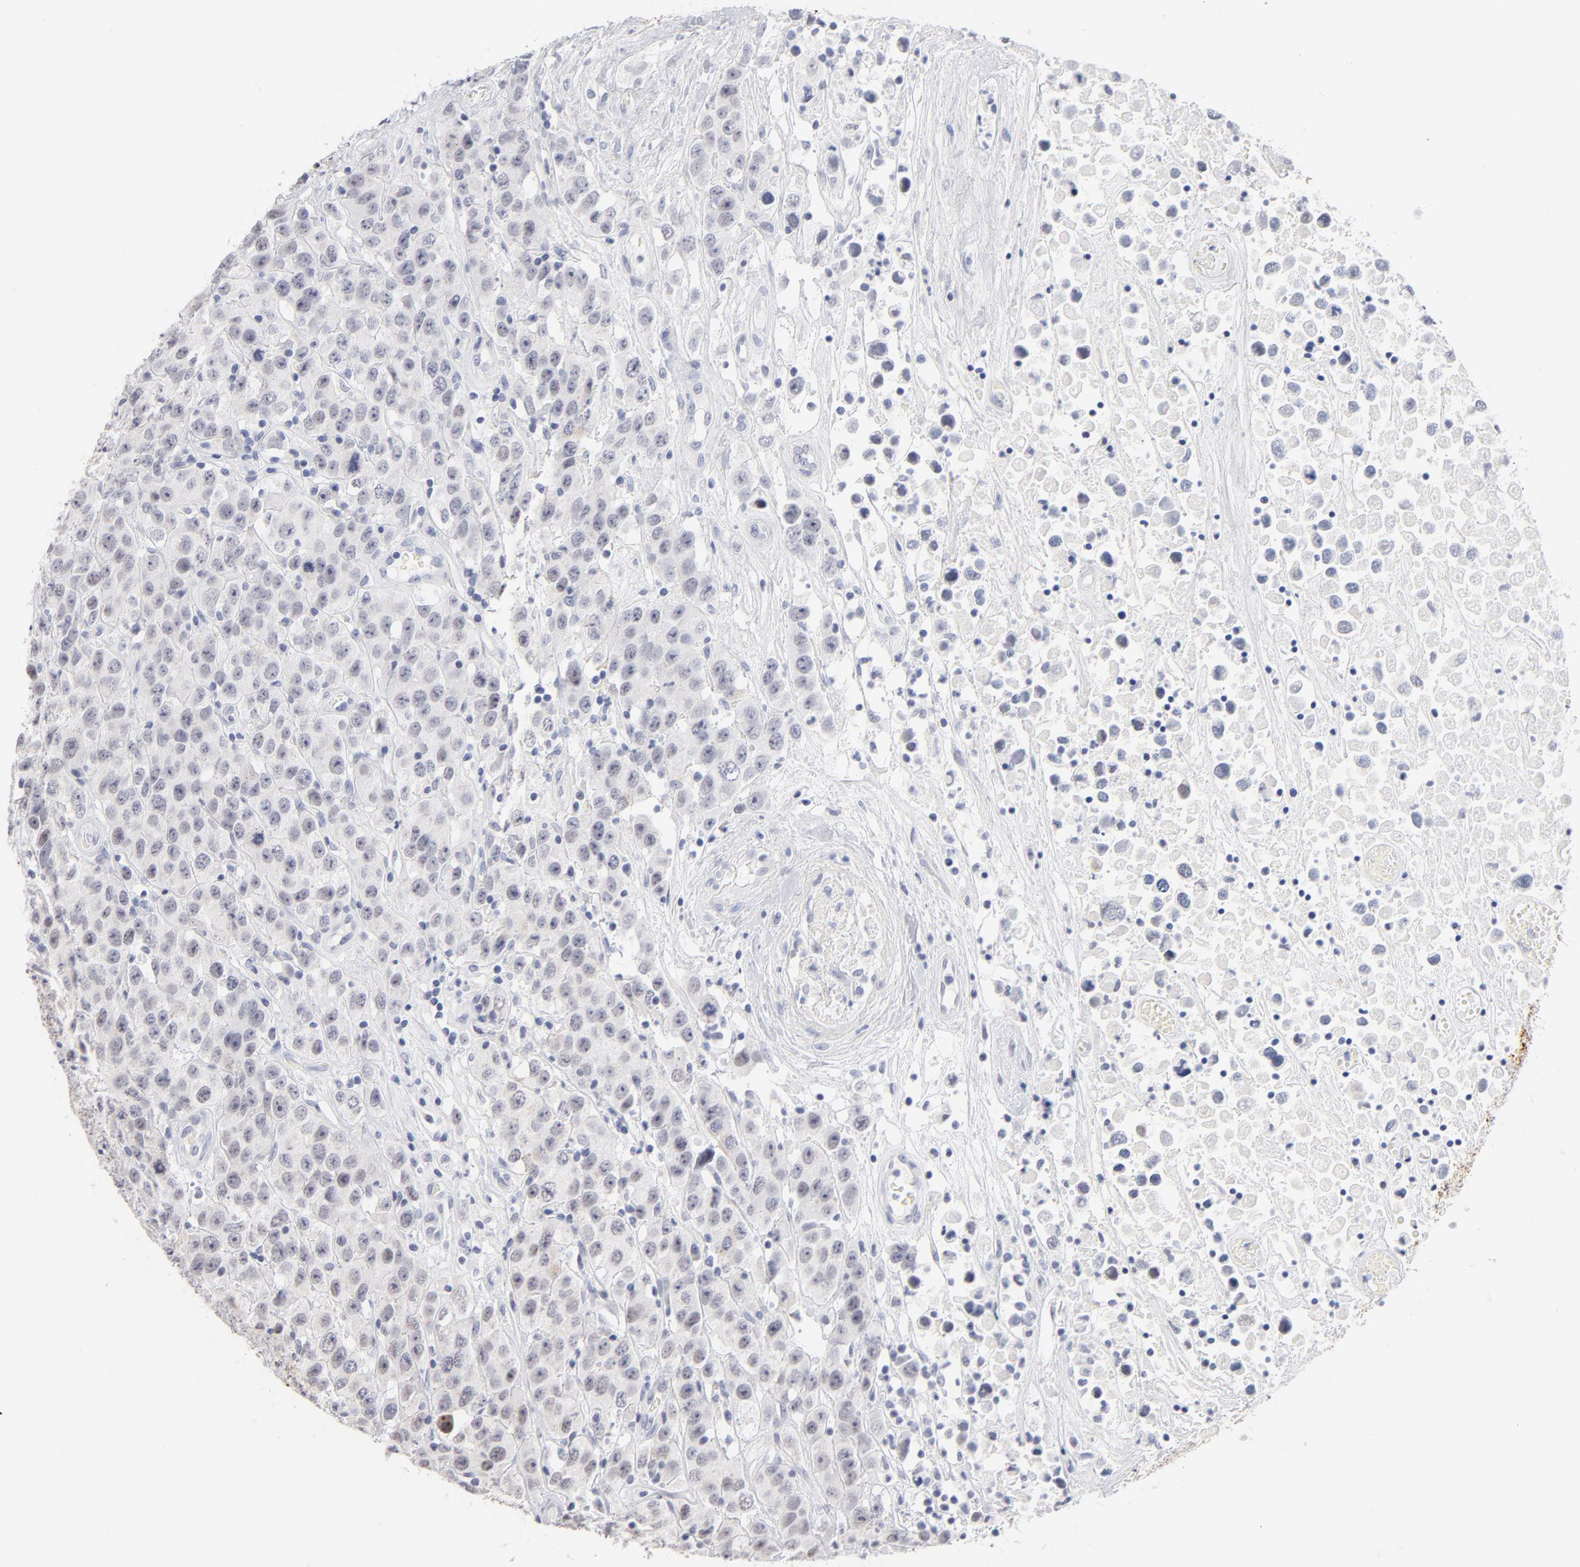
{"staining": {"intensity": "negative", "quantity": "none", "location": "none"}, "tissue": "testis cancer", "cell_type": "Tumor cells", "image_type": "cancer", "snomed": [{"axis": "morphology", "description": "Seminoma, NOS"}, {"axis": "topography", "description": "Testis"}], "caption": "Tumor cells show no significant protein expression in seminoma (testis).", "gene": "KHNYN", "patient": {"sex": "male", "age": 52}}